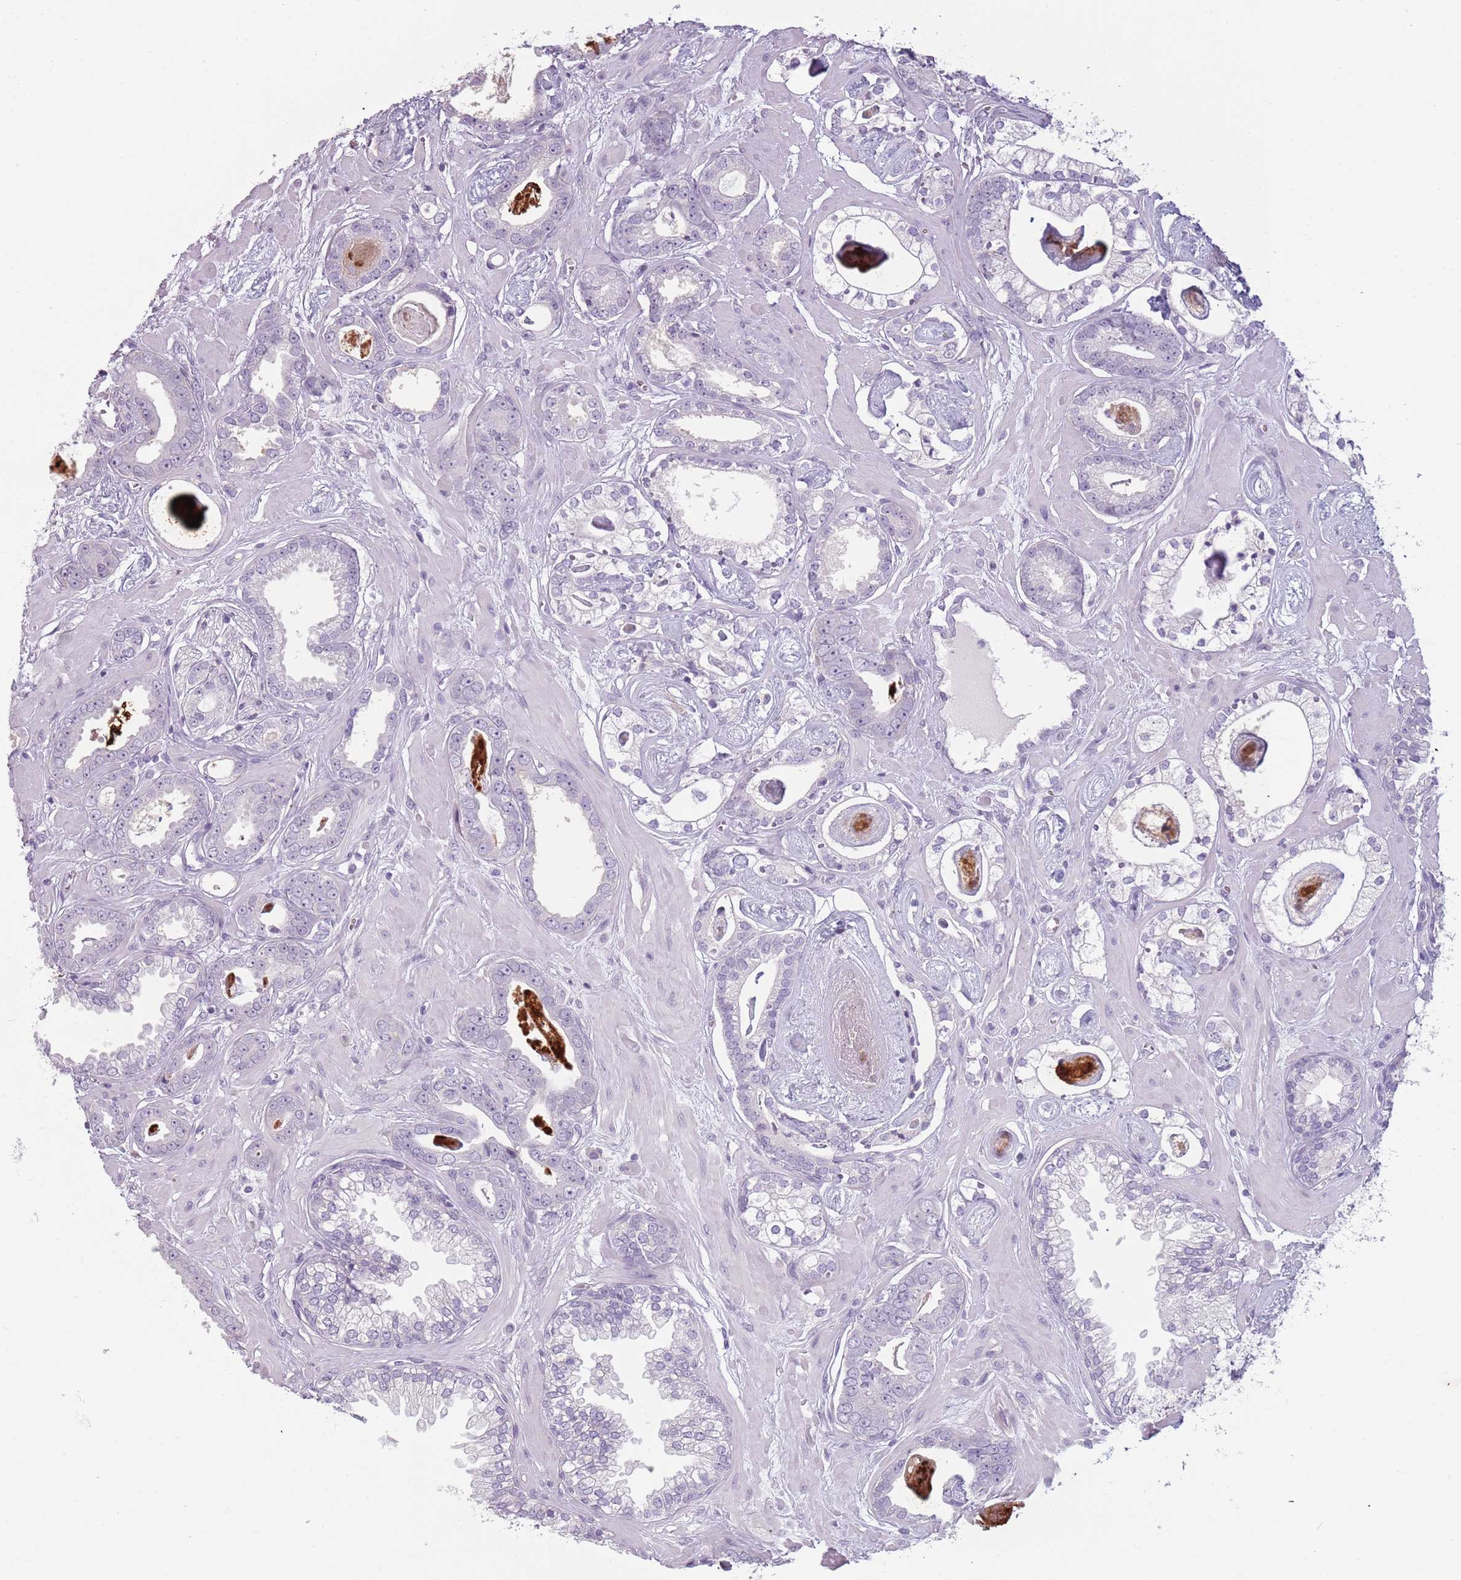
{"staining": {"intensity": "negative", "quantity": "none", "location": "none"}, "tissue": "prostate cancer", "cell_type": "Tumor cells", "image_type": "cancer", "snomed": [{"axis": "morphology", "description": "Adenocarcinoma, Low grade"}, {"axis": "topography", "description": "Prostate"}], "caption": "Tumor cells are negative for brown protein staining in prostate adenocarcinoma (low-grade).", "gene": "PIEZO1", "patient": {"sex": "male", "age": 60}}